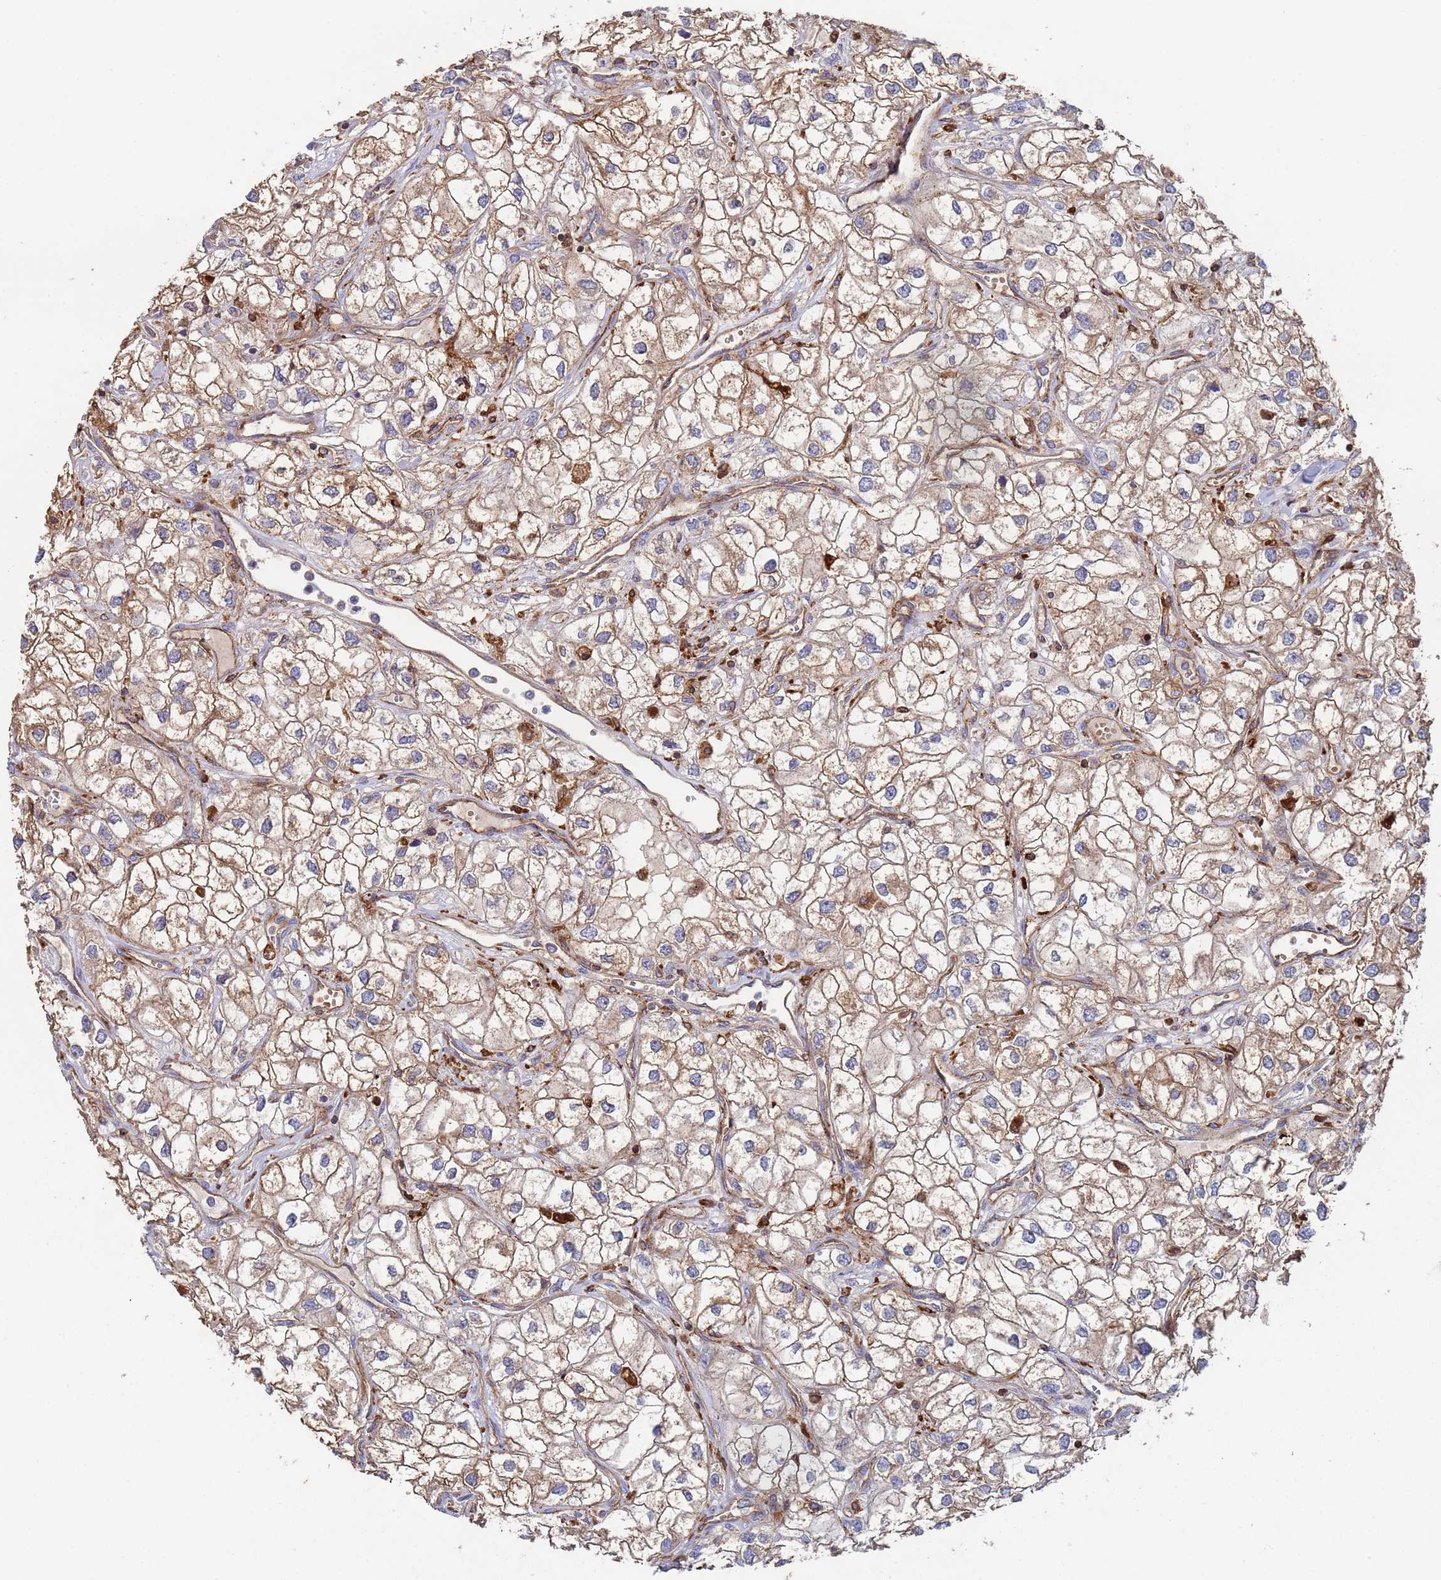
{"staining": {"intensity": "weak", "quantity": "25%-75%", "location": "cytoplasmic/membranous"}, "tissue": "renal cancer", "cell_type": "Tumor cells", "image_type": "cancer", "snomed": [{"axis": "morphology", "description": "Adenocarcinoma, NOS"}, {"axis": "topography", "description": "Kidney"}], "caption": "There is low levels of weak cytoplasmic/membranous positivity in tumor cells of renal cancer, as demonstrated by immunohistochemical staining (brown color).", "gene": "MALRD1", "patient": {"sex": "male", "age": 59}}